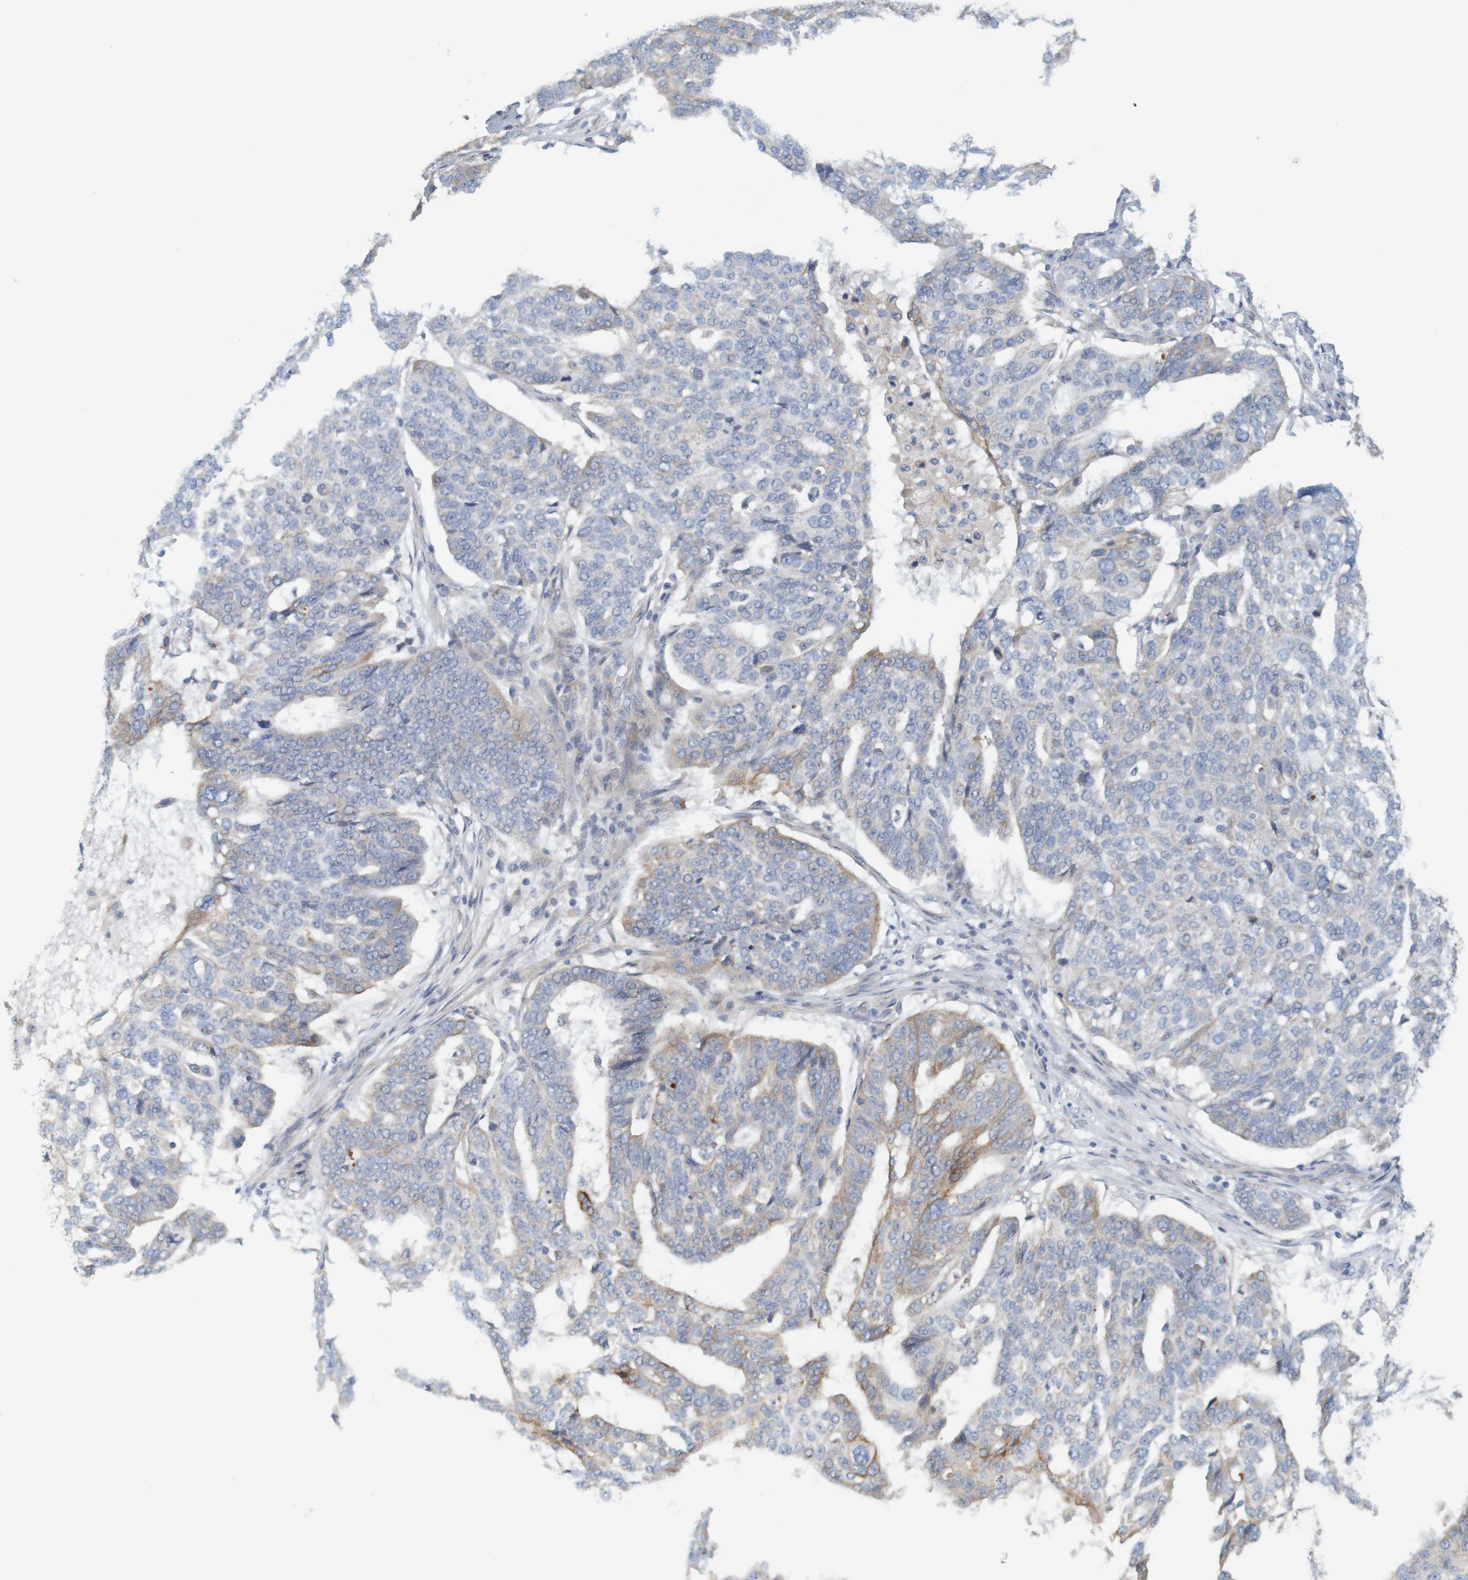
{"staining": {"intensity": "moderate", "quantity": "<25%", "location": "cytoplasmic/membranous"}, "tissue": "ovarian cancer", "cell_type": "Tumor cells", "image_type": "cancer", "snomed": [{"axis": "morphology", "description": "Cystadenocarcinoma, serous, NOS"}, {"axis": "topography", "description": "Ovary"}], "caption": "The immunohistochemical stain highlights moderate cytoplasmic/membranous expression in tumor cells of ovarian cancer tissue.", "gene": "KRT23", "patient": {"sex": "female", "age": 59}}